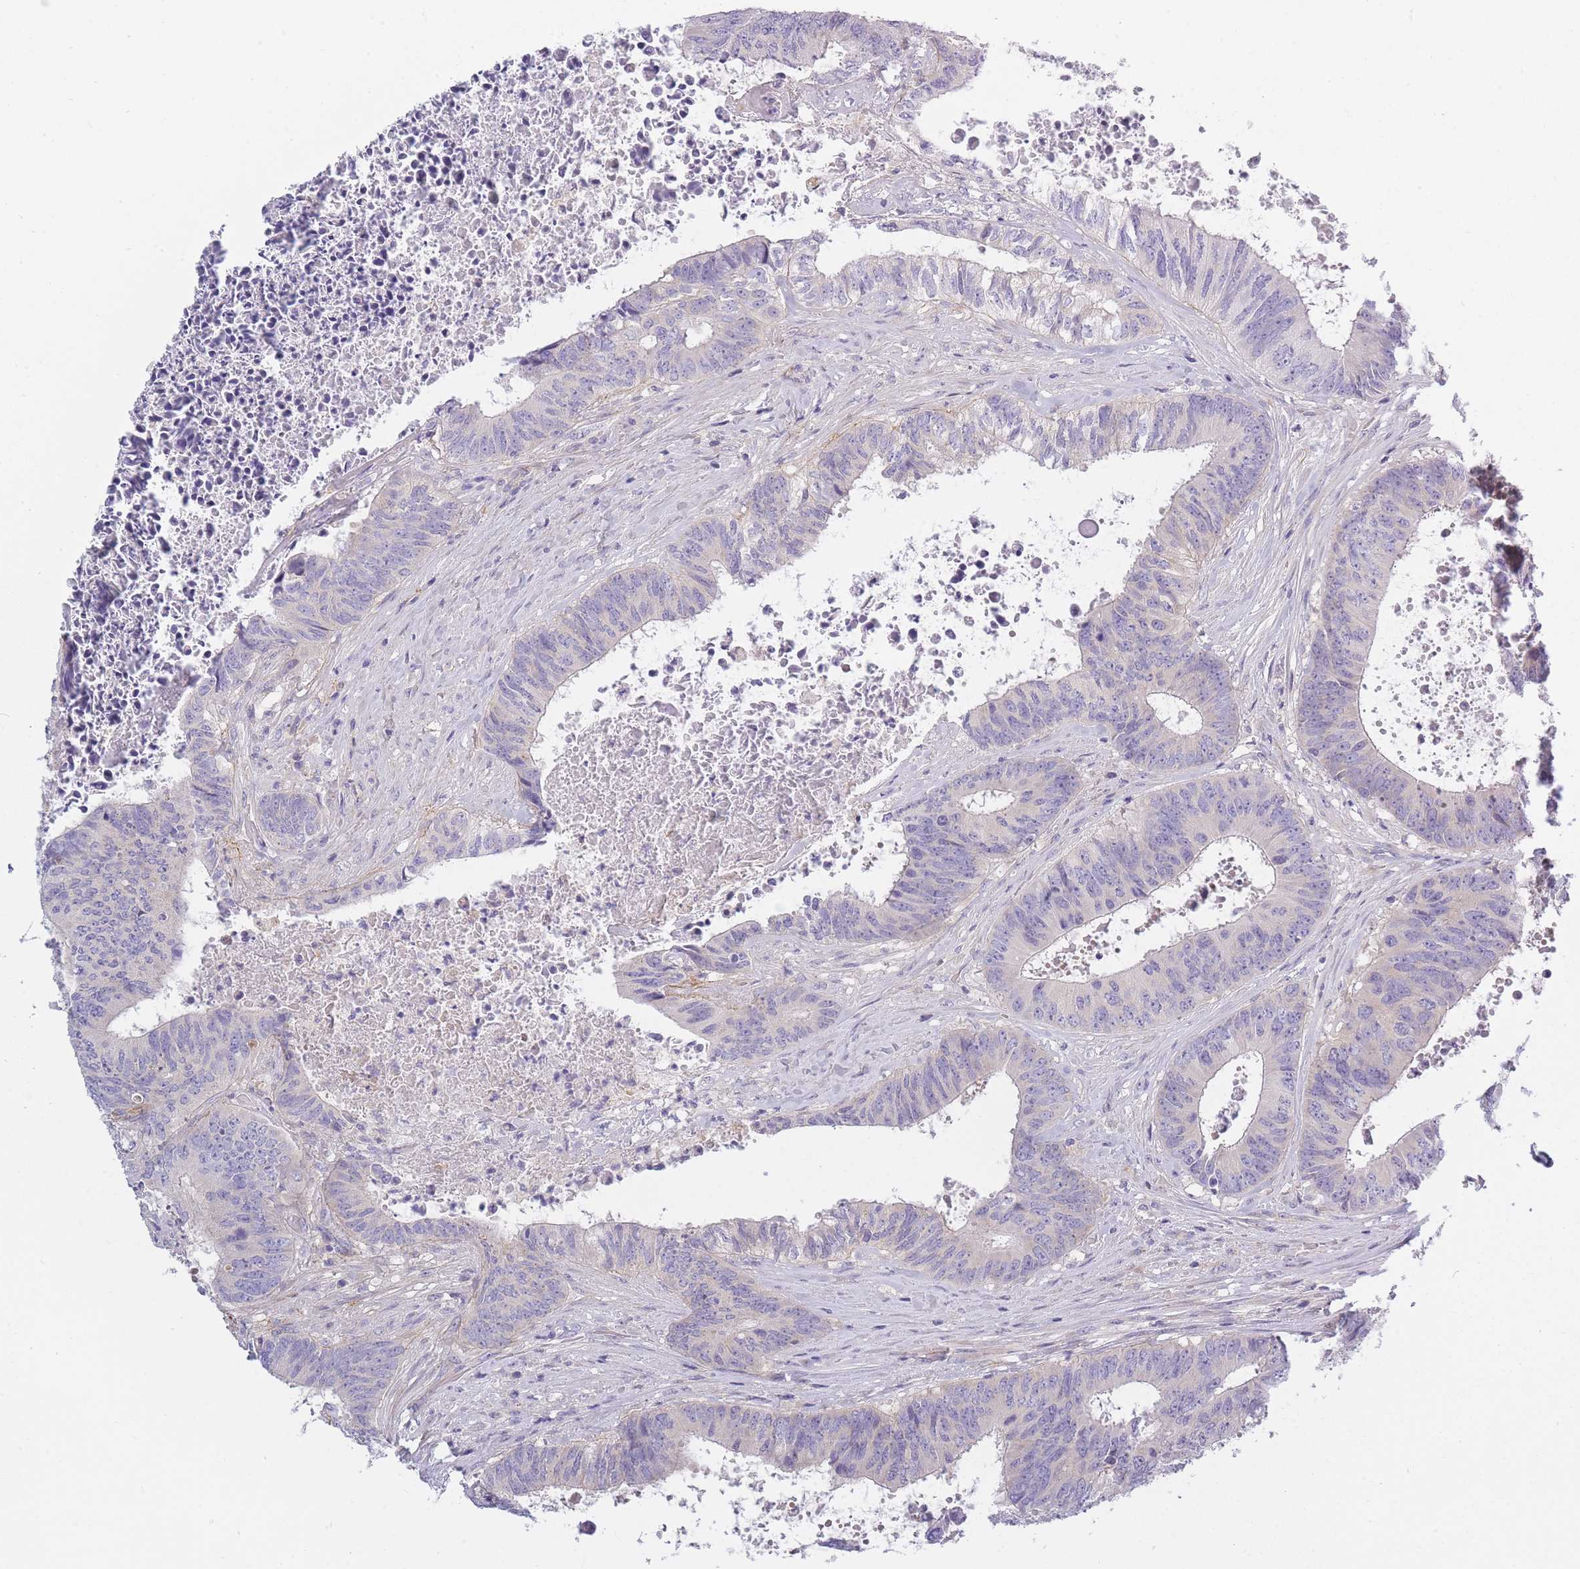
{"staining": {"intensity": "negative", "quantity": "none", "location": "none"}, "tissue": "colorectal cancer", "cell_type": "Tumor cells", "image_type": "cancer", "snomed": [{"axis": "morphology", "description": "Adenocarcinoma, NOS"}, {"axis": "topography", "description": "Rectum"}], "caption": "DAB immunohistochemical staining of adenocarcinoma (colorectal) reveals no significant positivity in tumor cells.", "gene": "AP3M2", "patient": {"sex": "male", "age": 72}}